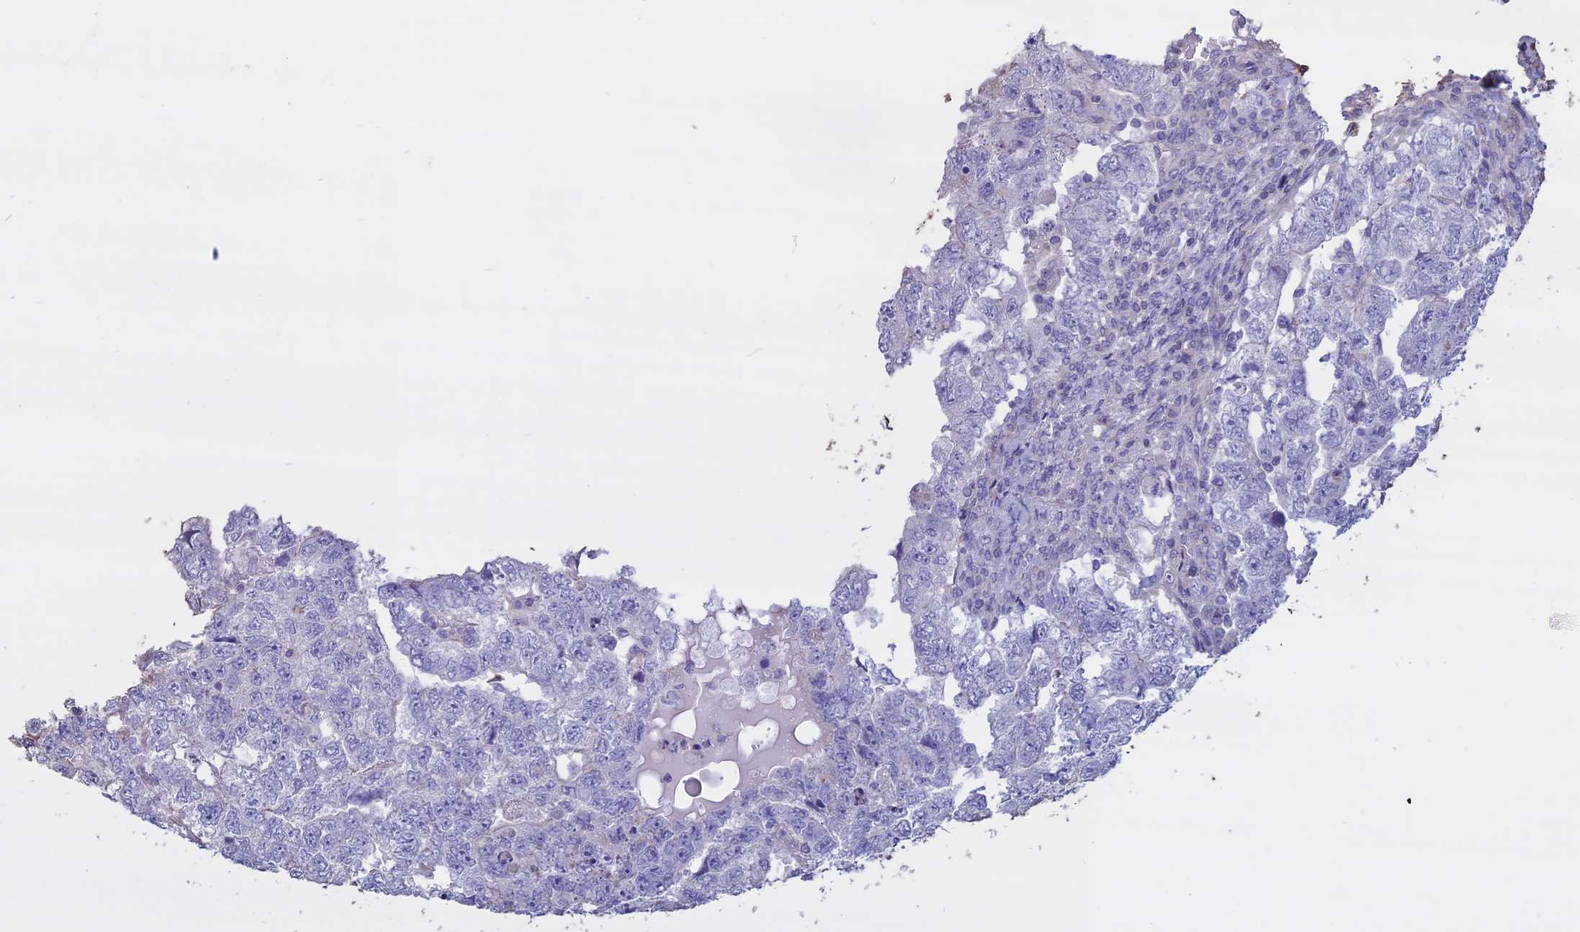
{"staining": {"intensity": "negative", "quantity": "none", "location": "none"}, "tissue": "testis cancer", "cell_type": "Tumor cells", "image_type": "cancer", "snomed": [{"axis": "morphology", "description": "Carcinoma, Embryonal, NOS"}, {"axis": "topography", "description": "Testis"}], "caption": "The photomicrograph shows no staining of tumor cells in testis cancer (embryonal carcinoma).", "gene": "CCDC148", "patient": {"sex": "male", "age": 36}}